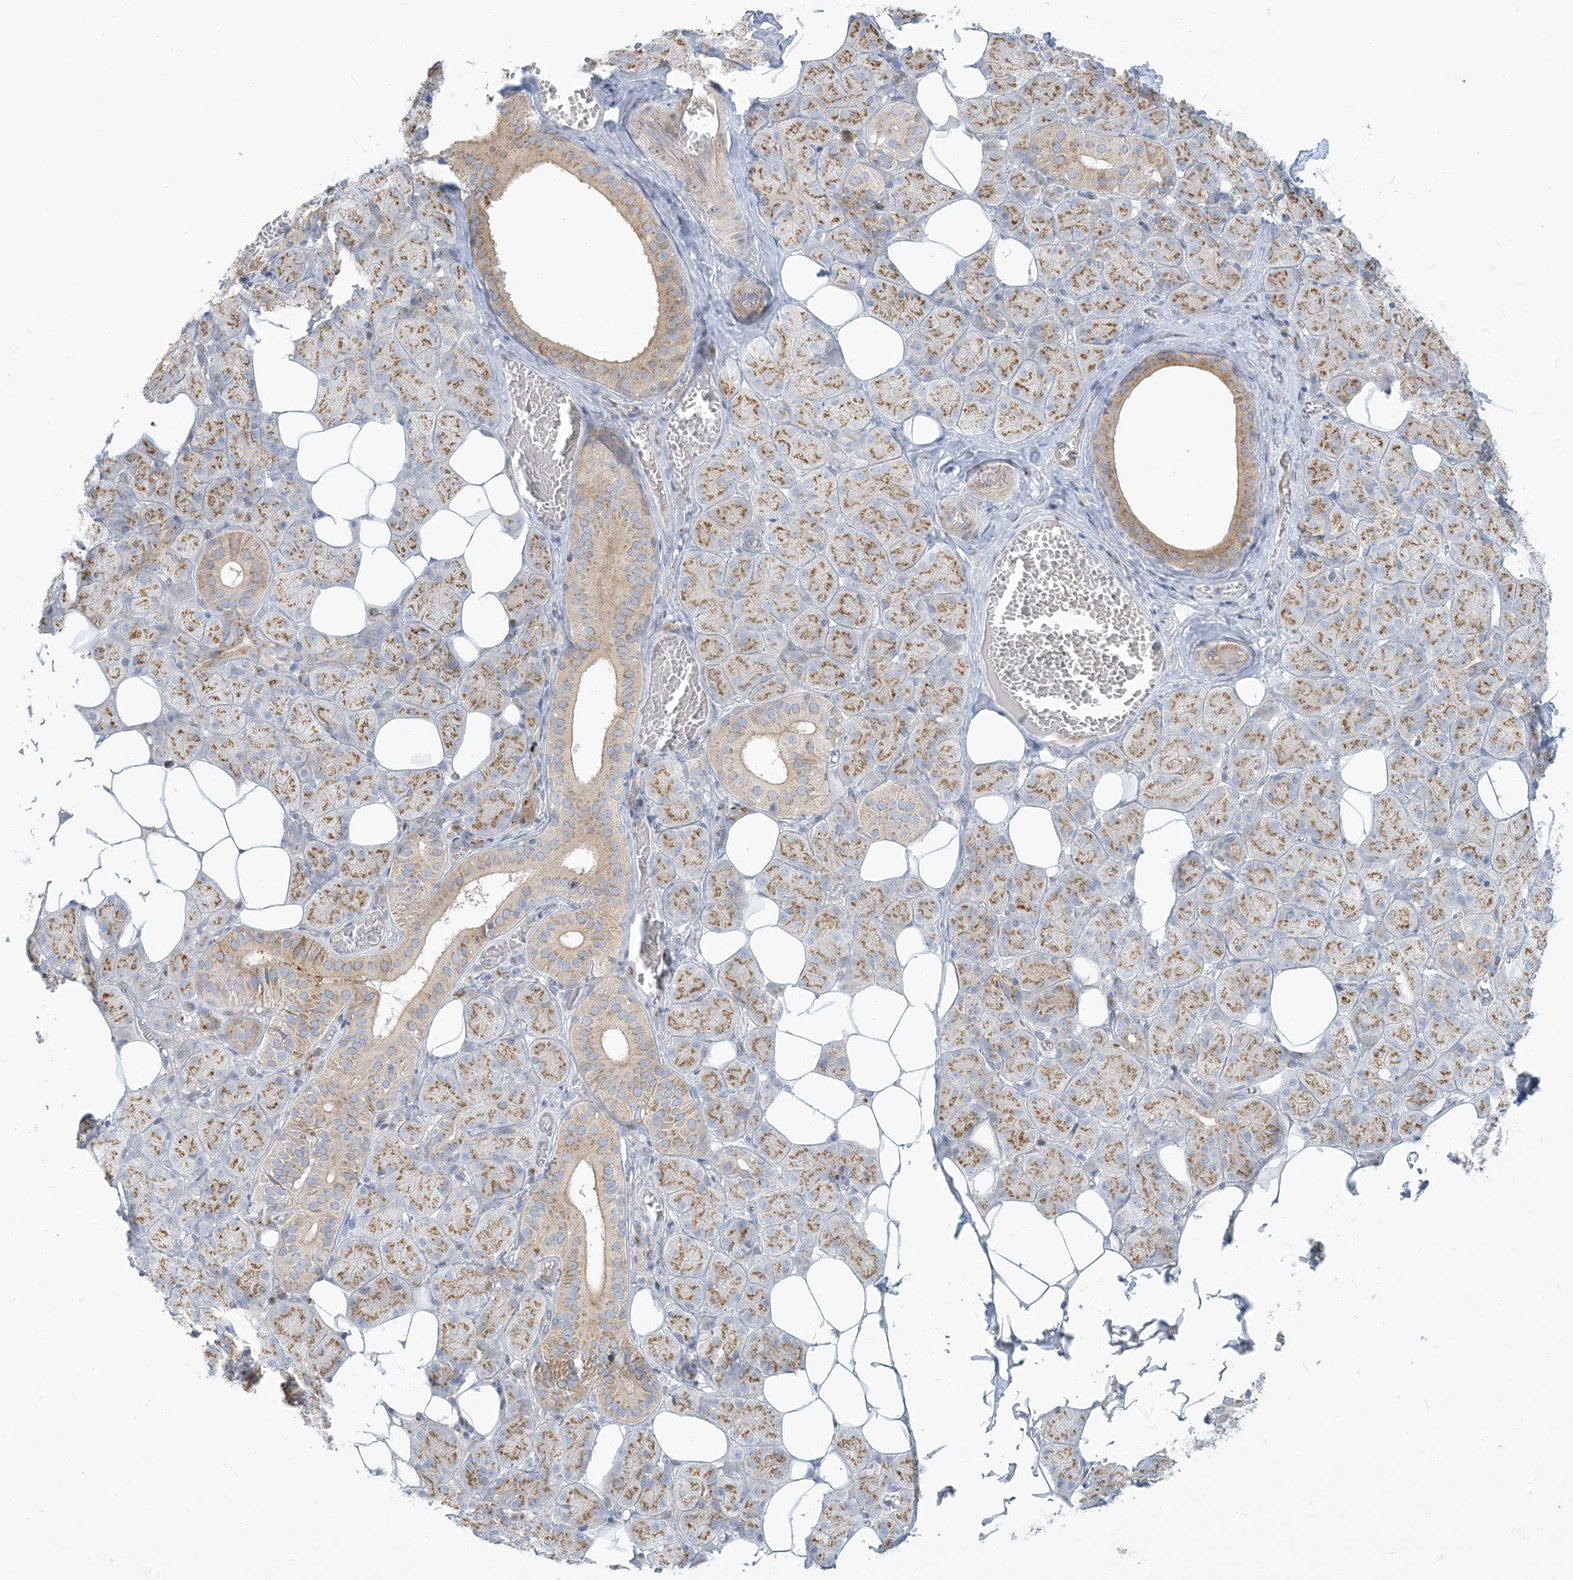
{"staining": {"intensity": "moderate", "quantity": ">75%", "location": "cytoplasmic/membranous"}, "tissue": "salivary gland", "cell_type": "Glandular cells", "image_type": "normal", "snomed": [{"axis": "morphology", "description": "Normal tissue, NOS"}, {"axis": "topography", "description": "Salivary gland"}], "caption": "About >75% of glandular cells in unremarkable salivary gland display moderate cytoplasmic/membranous protein expression as visualized by brown immunohistochemical staining.", "gene": "AFTPH", "patient": {"sex": "female", "age": 33}}